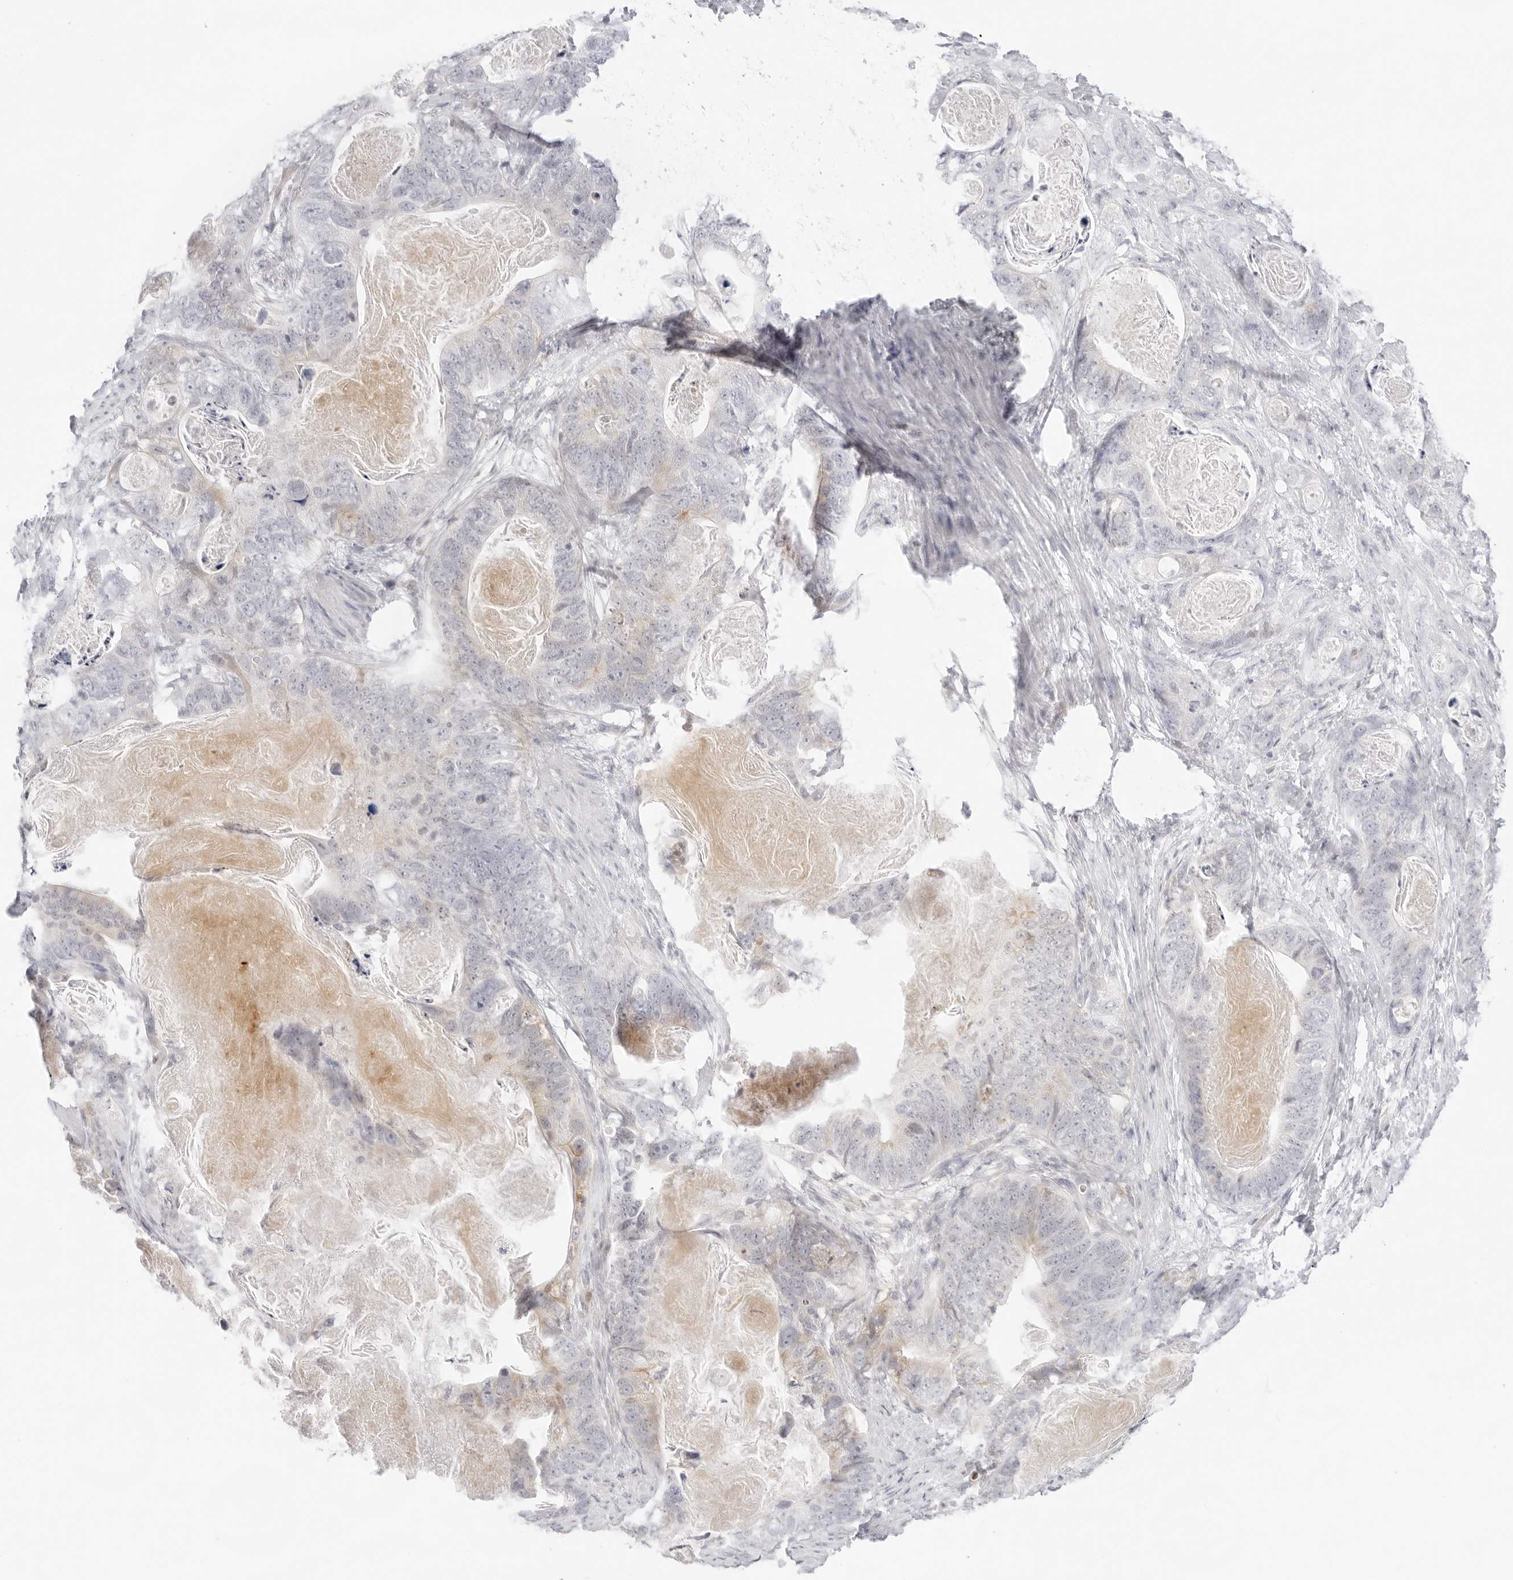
{"staining": {"intensity": "weak", "quantity": "<25%", "location": "cytoplasmic/membranous"}, "tissue": "stomach cancer", "cell_type": "Tumor cells", "image_type": "cancer", "snomed": [{"axis": "morphology", "description": "Normal tissue, NOS"}, {"axis": "morphology", "description": "Adenocarcinoma, NOS"}, {"axis": "topography", "description": "Stomach"}], "caption": "The photomicrograph exhibits no significant positivity in tumor cells of stomach cancer.", "gene": "TNFRSF14", "patient": {"sex": "female", "age": 89}}